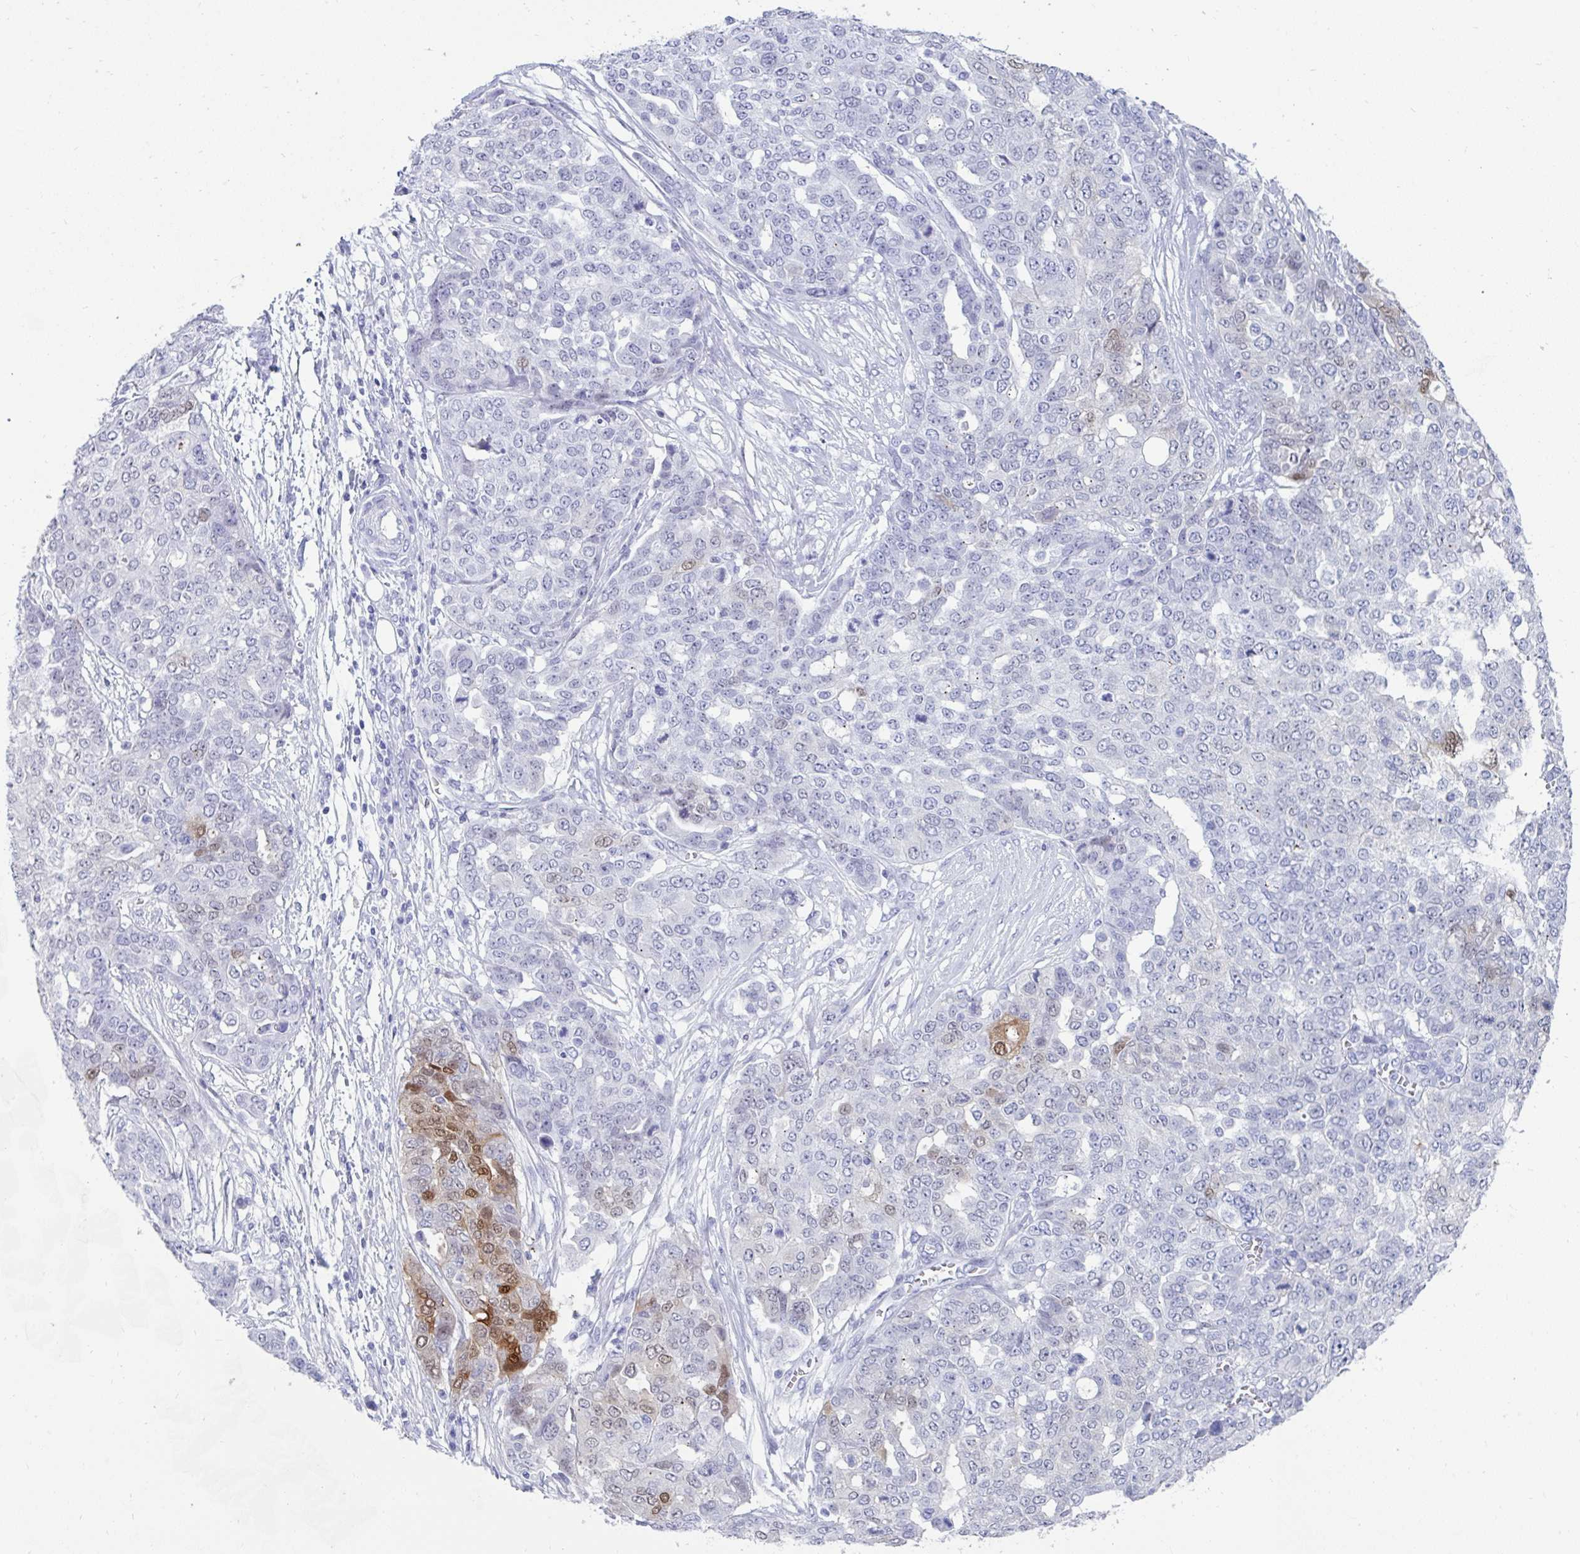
{"staining": {"intensity": "moderate", "quantity": "<25%", "location": "cytoplasmic/membranous,nuclear"}, "tissue": "ovarian cancer", "cell_type": "Tumor cells", "image_type": "cancer", "snomed": [{"axis": "morphology", "description": "Cystadenocarcinoma, serous, NOS"}, {"axis": "topography", "description": "Soft tissue"}, {"axis": "topography", "description": "Ovary"}], "caption": "Immunohistochemistry (IHC) of ovarian serous cystadenocarcinoma shows low levels of moderate cytoplasmic/membranous and nuclear staining in about <25% of tumor cells.", "gene": "GKN2", "patient": {"sex": "female", "age": 57}}